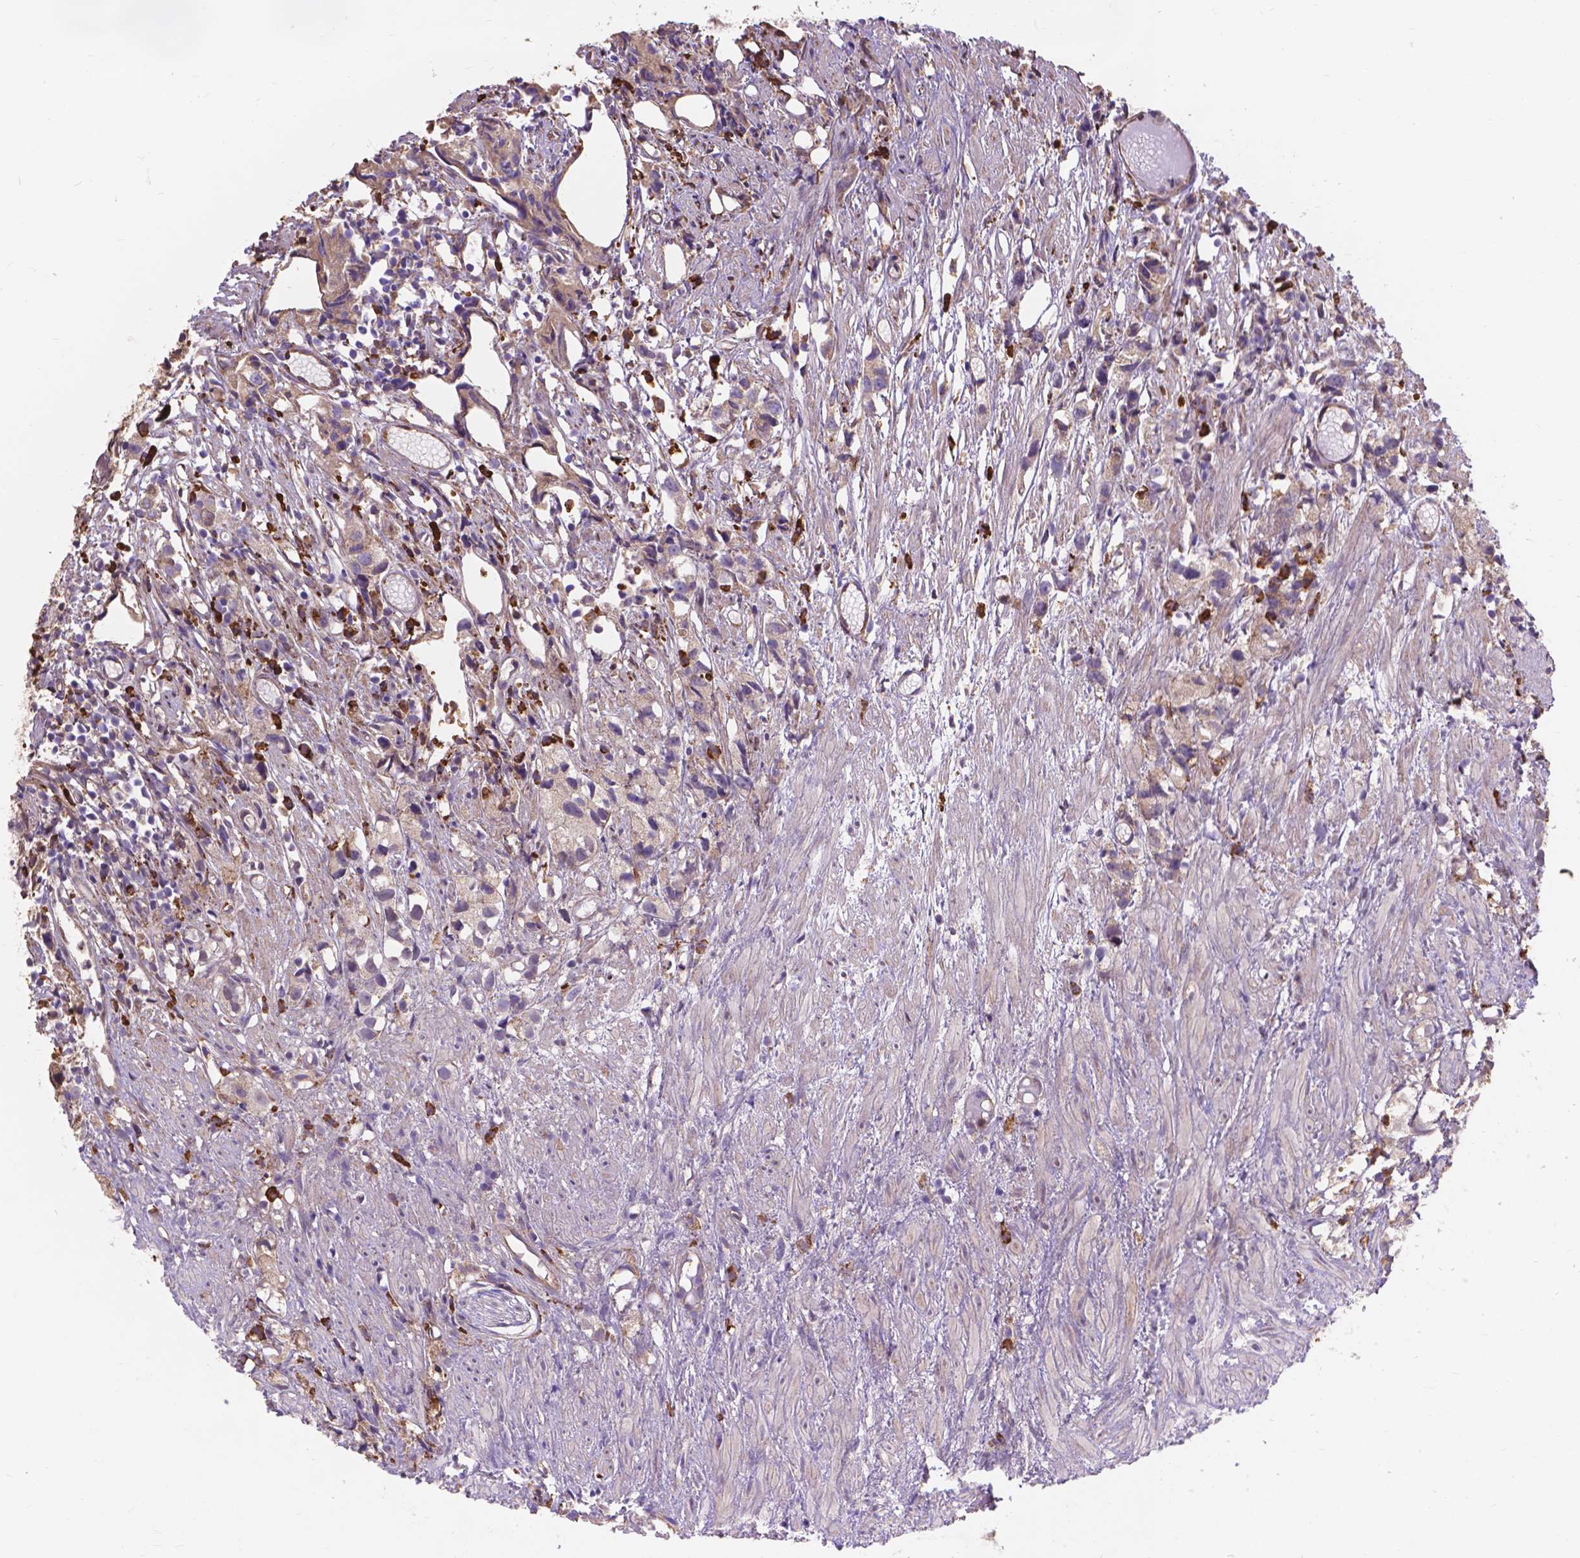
{"staining": {"intensity": "moderate", "quantity": "25%-75%", "location": "cytoplasmic/membranous"}, "tissue": "prostate cancer", "cell_type": "Tumor cells", "image_type": "cancer", "snomed": [{"axis": "morphology", "description": "Adenocarcinoma, High grade"}, {"axis": "topography", "description": "Prostate"}], "caption": "Prostate cancer (adenocarcinoma (high-grade)) stained with DAB (3,3'-diaminobenzidine) immunohistochemistry (IHC) exhibits medium levels of moderate cytoplasmic/membranous expression in about 25%-75% of tumor cells. Immunohistochemistry (ihc) stains the protein of interest in brown and the nuclei are stained blue.", "gene": "IPO11", "patient": {"sex": "male", "age": 68}}